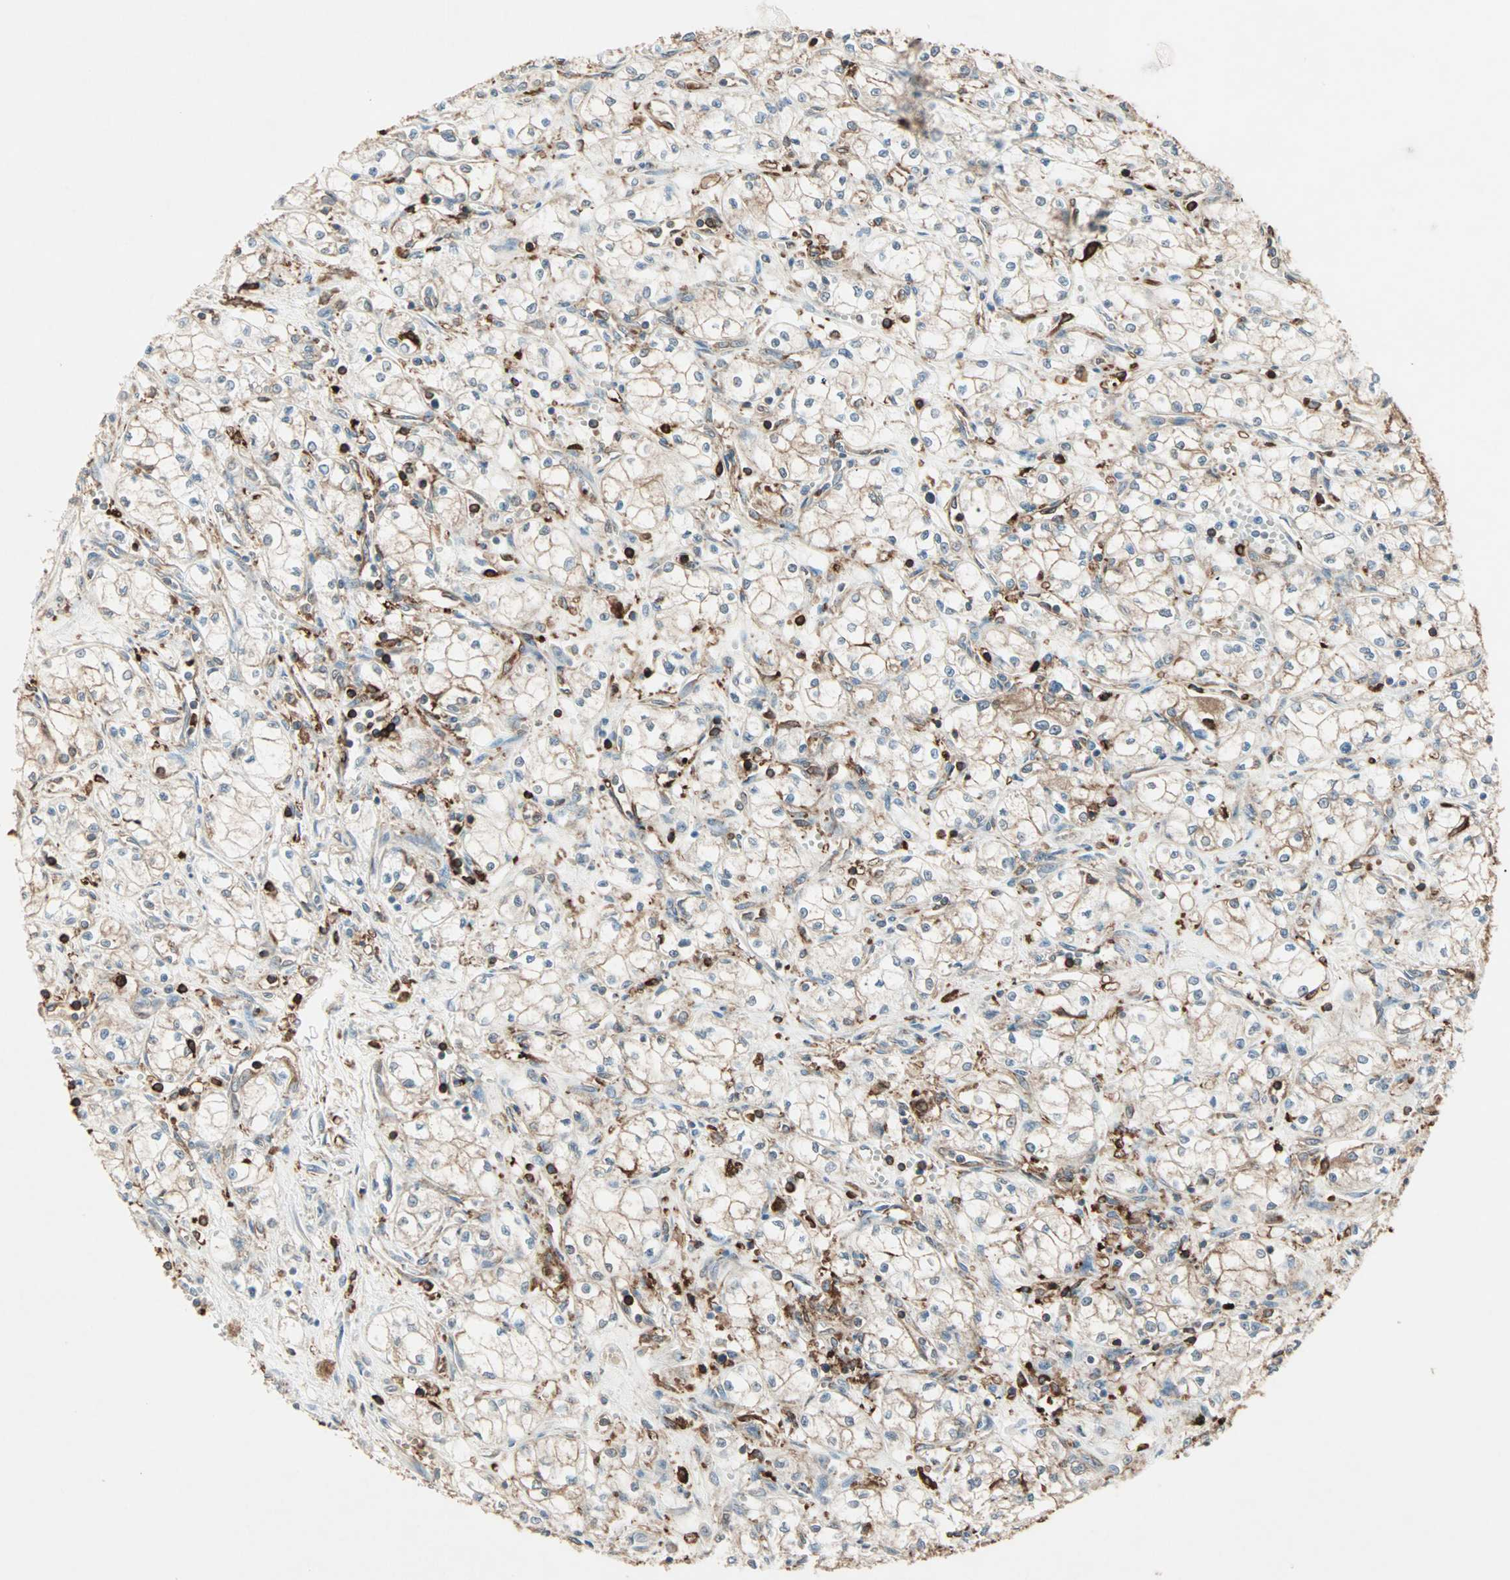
{"staining": {"intensity": "weak", "quantity": "25%-75%", "location": "cytoplasmic/membranous"}, "tissue": "renal cancer", "cell_type": "Tumor cells", "image_type": "cancer", "snomed": [{"axis": "morphology", "description": "Normal tissue, NOS"}, {"axis": "morphology", "description": "Adenocarcinoma, NOS"}, {"axis": "topography", "description": "Kidney"}], "caption": "This micrograph reveals immunohistochemistry (IHC) staining of renal adenocarcinoma, with low weak cytoplasmic/membranous positivity in approximately 25%-75% of tumor cells.", "gene": "MMP3", "patient": {"sex": "male", "age": 59}}